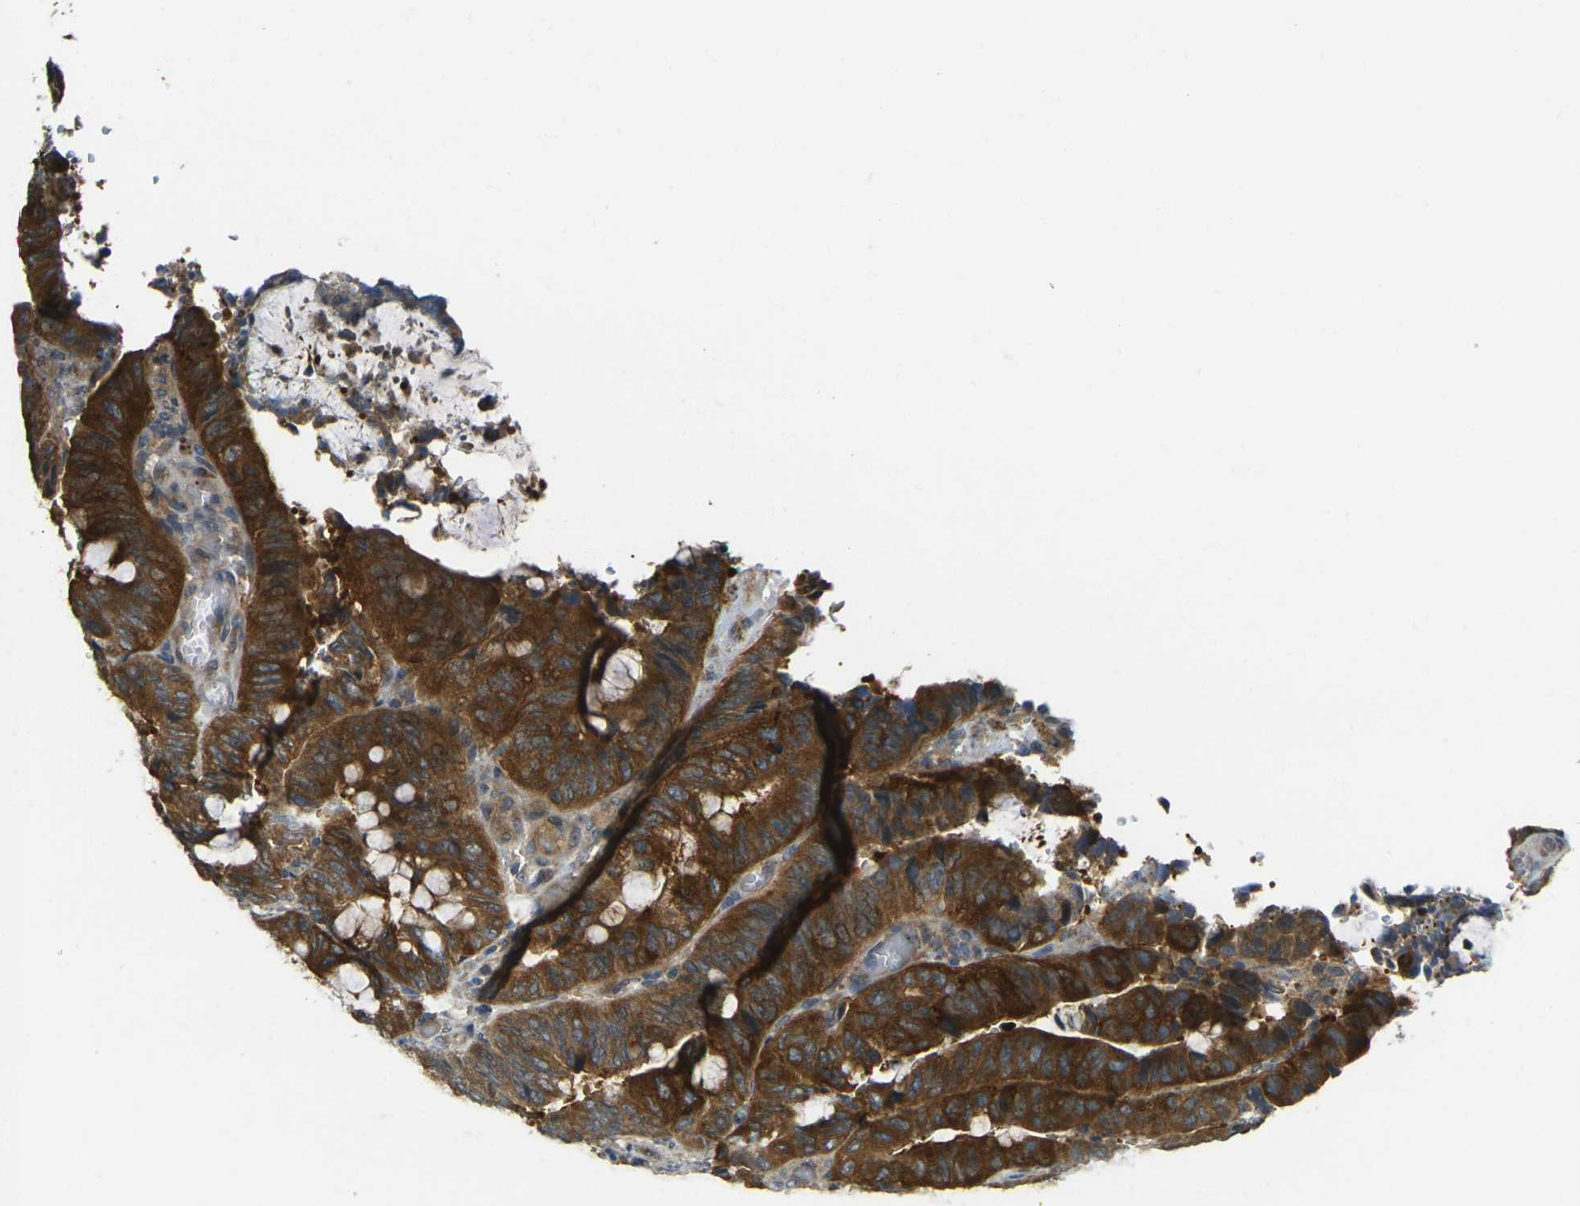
{"staining": {"intensity": "strong", "quantity": ">75%", "location": "cytoplasmic/membranous"}, "tissue": "colorectal cancer", "cell_type": "Tumor cells", "image_type": "cancer", "snomed": [{"axis": "morphology", "description": "Normal tissue, NOS"}, {"axis": "morphology", "description": "Adenocarcinoma, NOS"}, {"axis": "topography", "description": "Rectum"}, {"axis": "topography", "description": "Peripheral nerve tissue"}], "caption": "Protein expression analysis of human colorectal adenocarcinoma reveals strong cytoplasmic/membranous staining in about >75% of tumor cells.", "gene": "GNA12", "patient": {"sex": "male", "age": 92}}